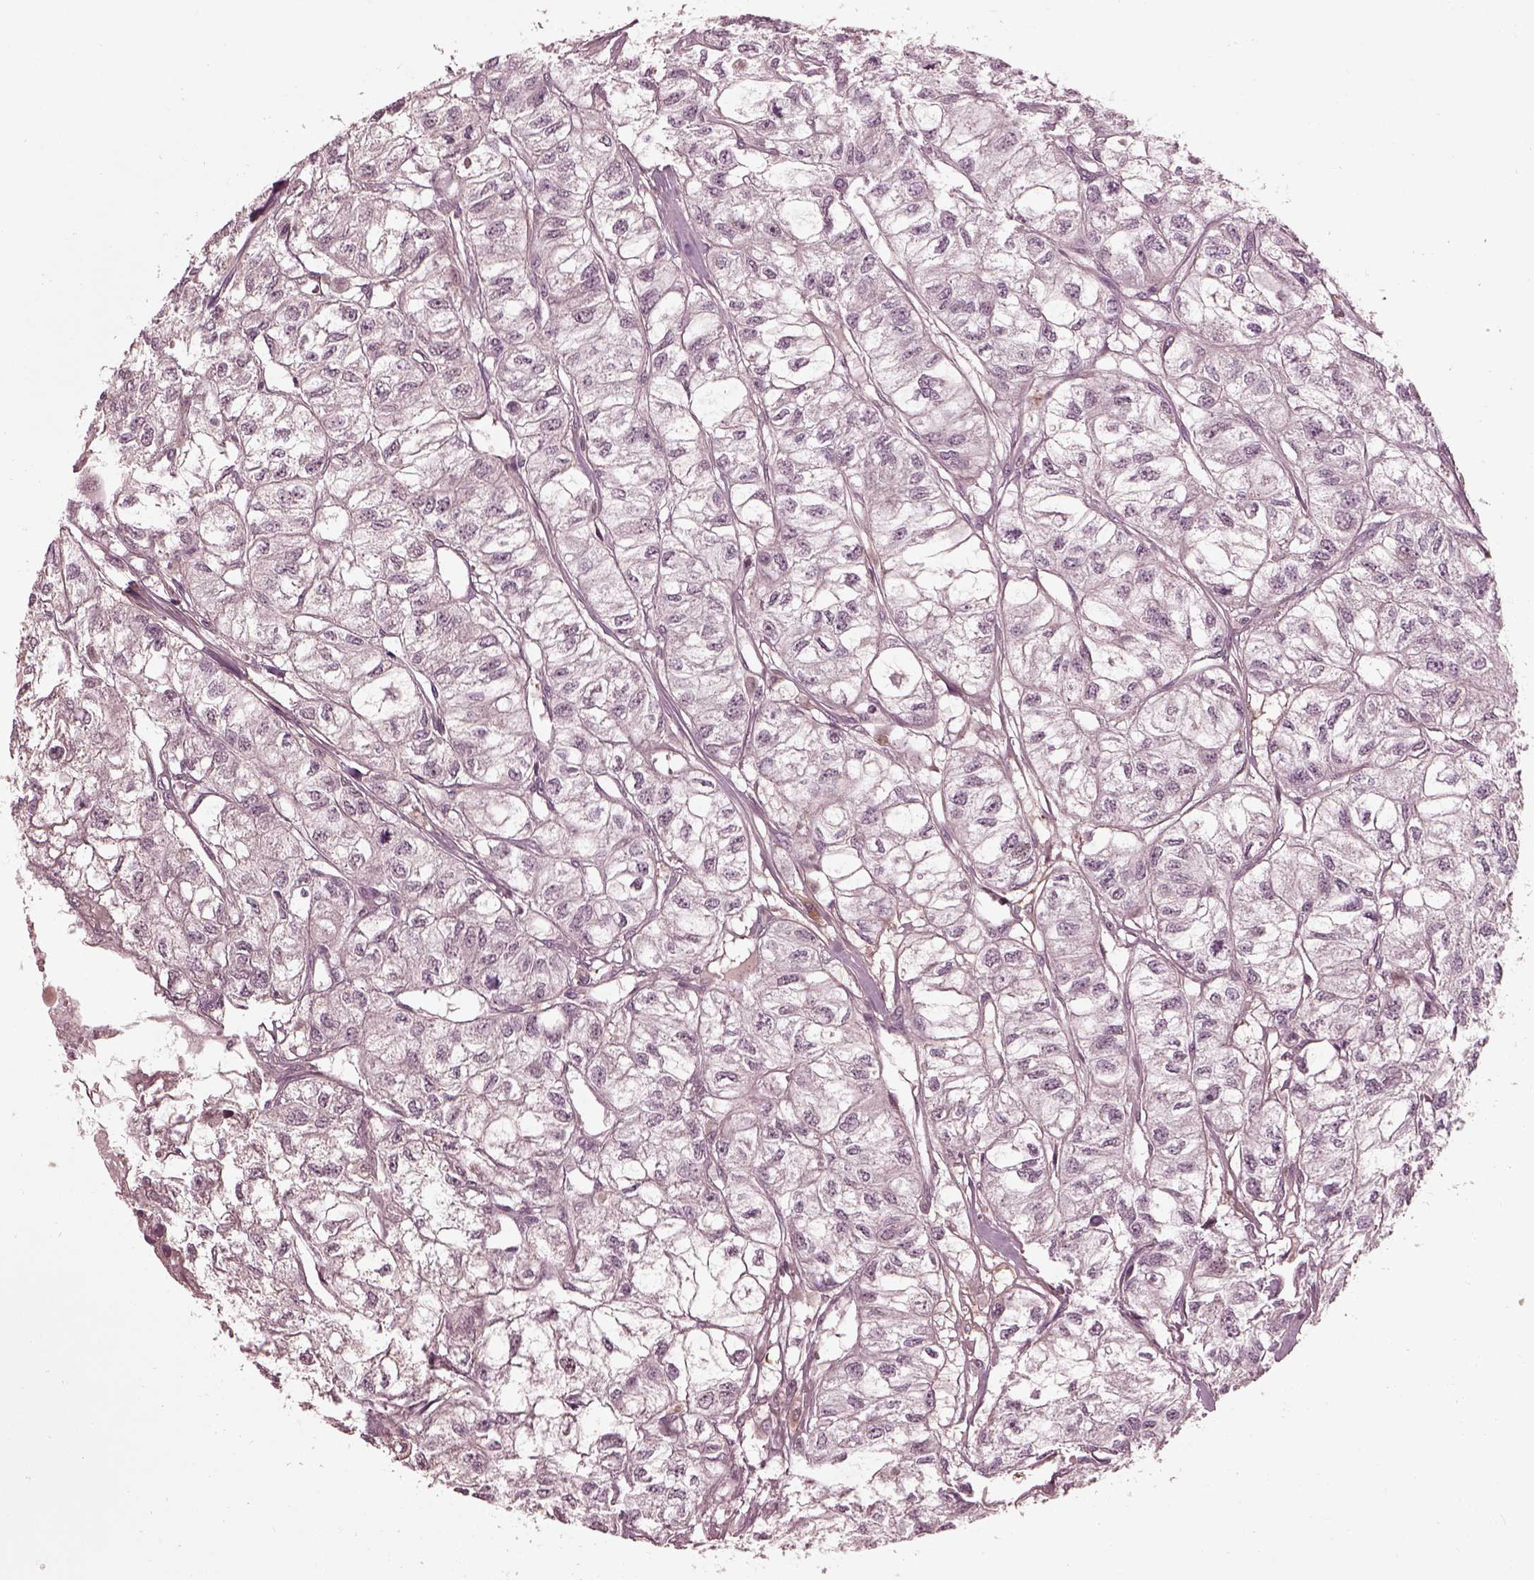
{"staining": {"intensity": "negative", "quantity": "none", "location": "none"}, "tissue": "renal cancer", "cell_type": "Tumor cells", "image_type": "cancer", "snomed": [{"axis": "morphology", "description": "Adenocarcinoma, NOS"}, {"axis": "topography", "description": "Kidney"}], "caption": "DAB immunohistochemical staining of renal adenocarcinoma demonstrates no significant positivity in tumor cells.", "gene": "EFEMP1", "patient": {"sex": "male", "age": 56}}